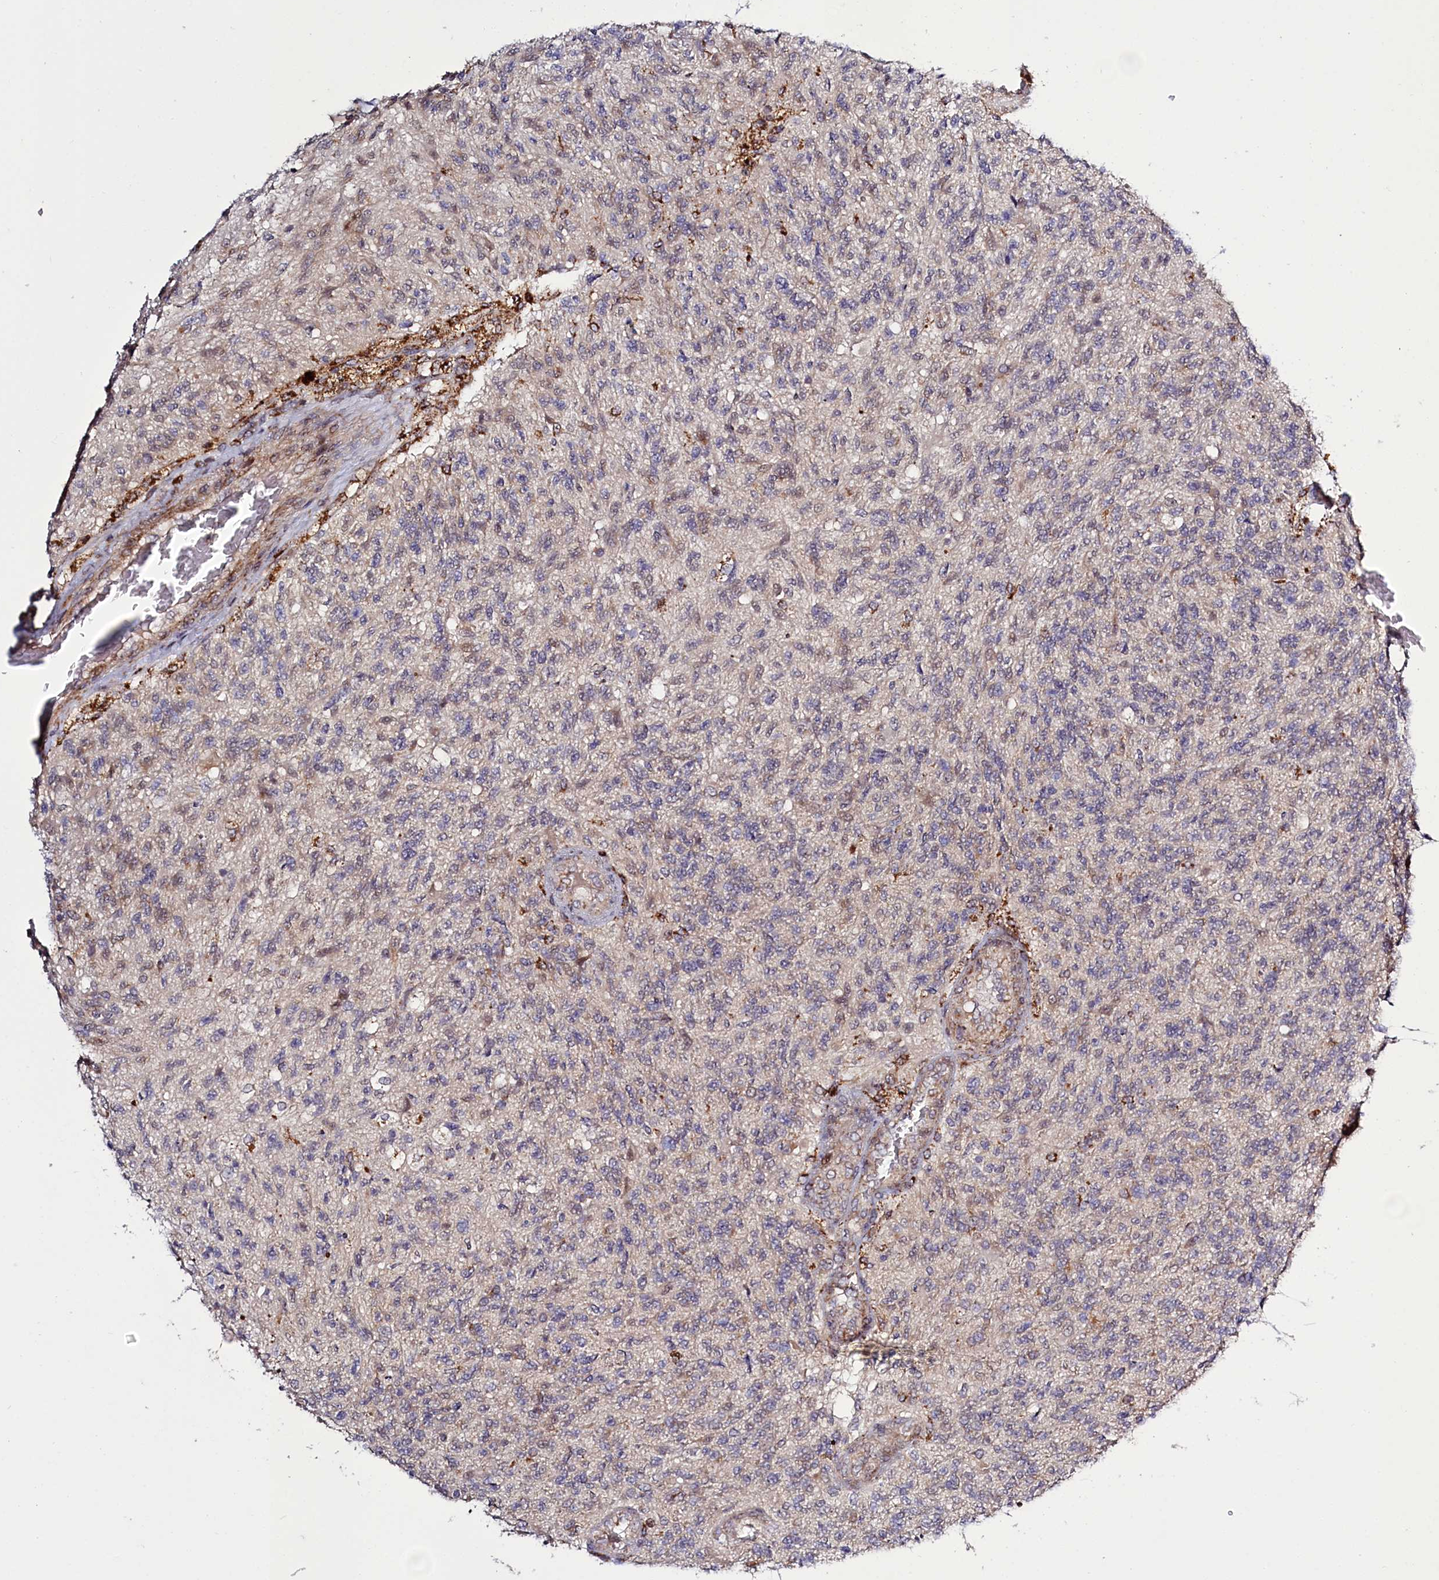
{"staining": {"intensity": "negative", "quantity": "none", "location": "none"}, "tissue": "glioma", "cell_type": "Tumor cells", "image_type": "cancer", "snomed": [{"axis": "morphology", "description": "Glioma, malignant, High grade"}, {"axis": "topography", "description": "Brain"}], "caption": "Human malignant glioma (high-grade) stained for a protein using immunohistochemistry (IHC) displays no positivity in tumor cells.", "gene": "DYNC2H1", "patient": {"sex": "male", "age": 56}}